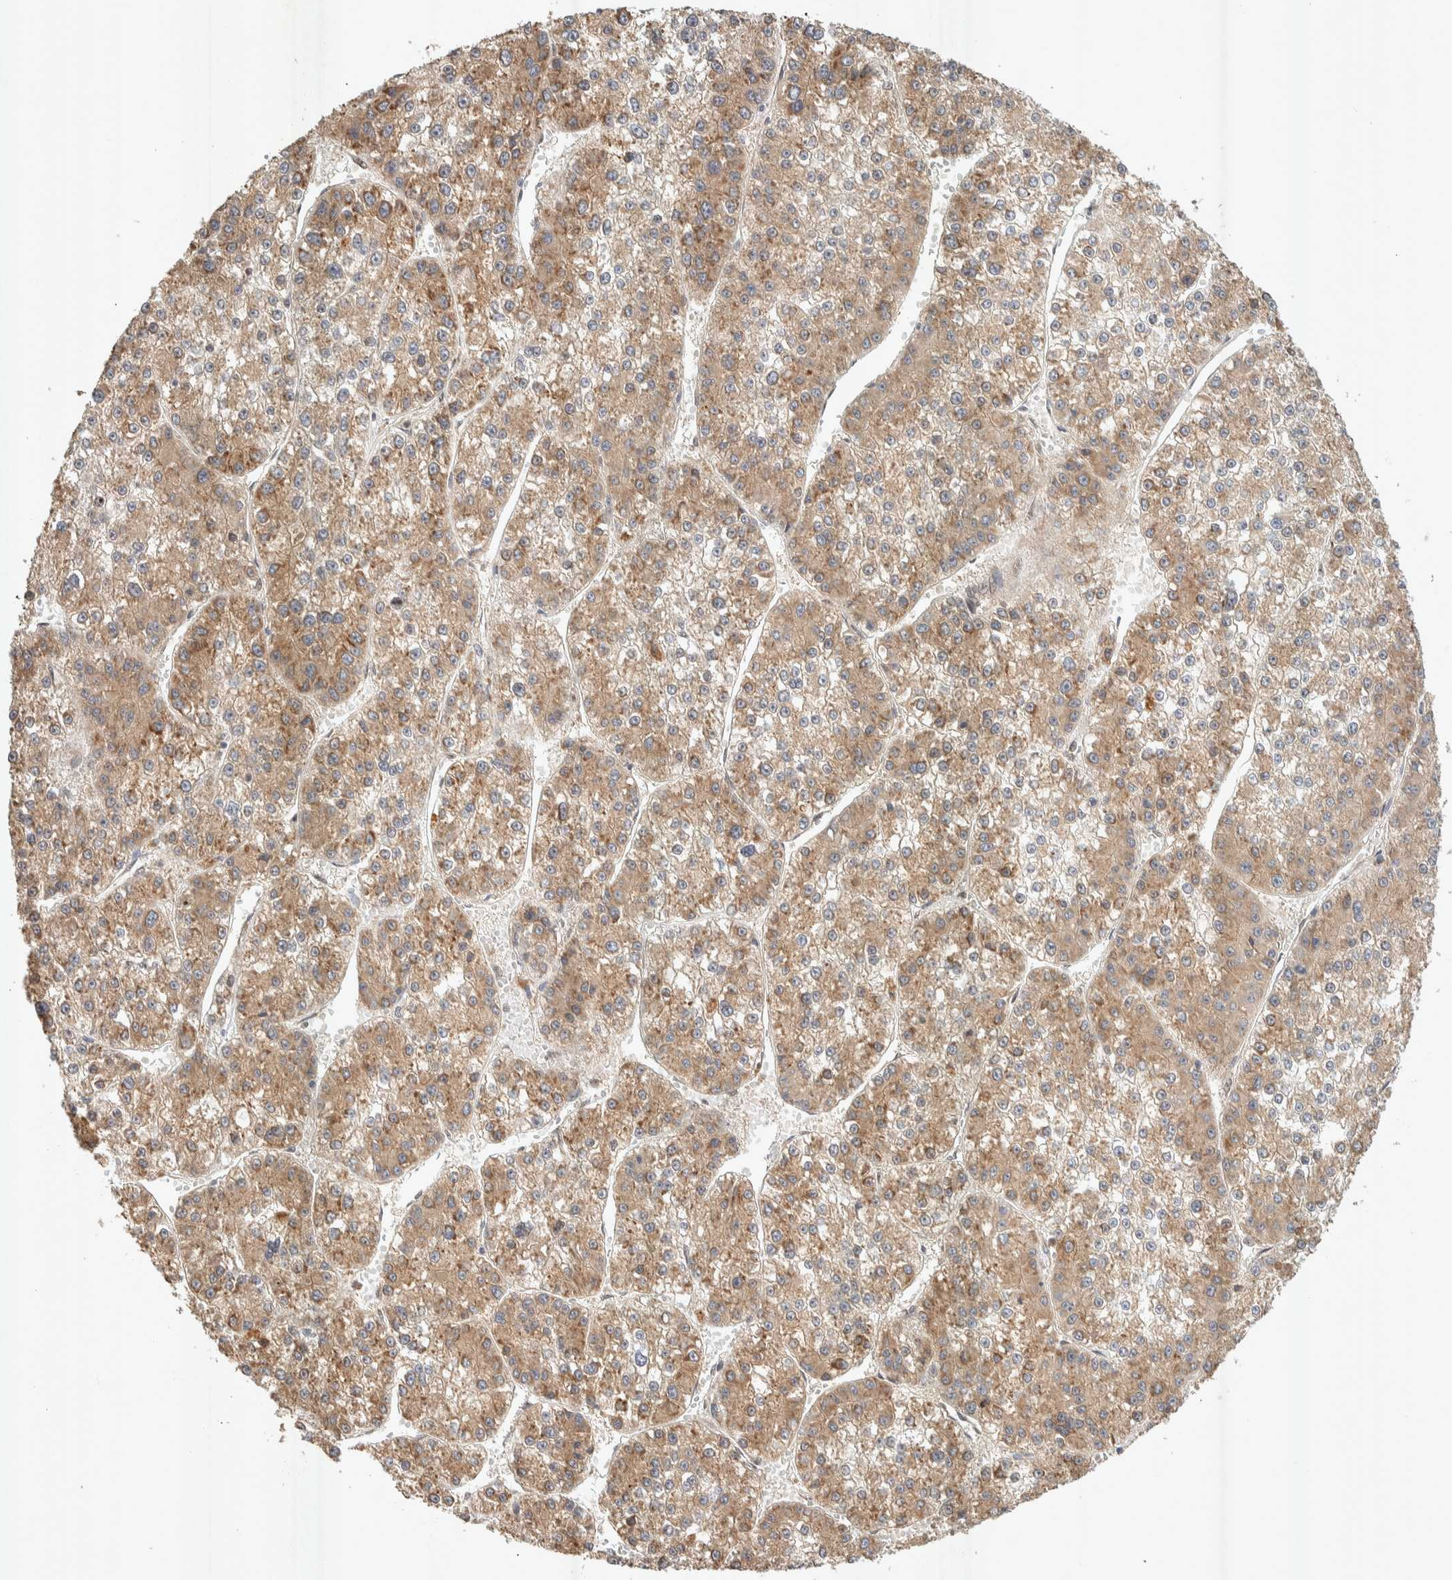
{"staining": {"intensity": "moderate", "quantity": ">75%", "location": "cytoplasmic/membranous"}, "tissue": "liver cancer", "cell_type": "Tumor cells", "image_type": "cancer", "snomed": [{"axis": "morphology", "description": "Carcinoma, Hepatocellular, NOS"}, {"axis": "topography", "description": "Liver"}], "caption": "A micrograph showing moderate cytoplasmic/membranous positivity in approximately >75% of tumor cells in liver cancer, as visualized by brown immunohistochemical staining.", "gene": "PXK", "patient": {"sex": "female", "age": 73}}